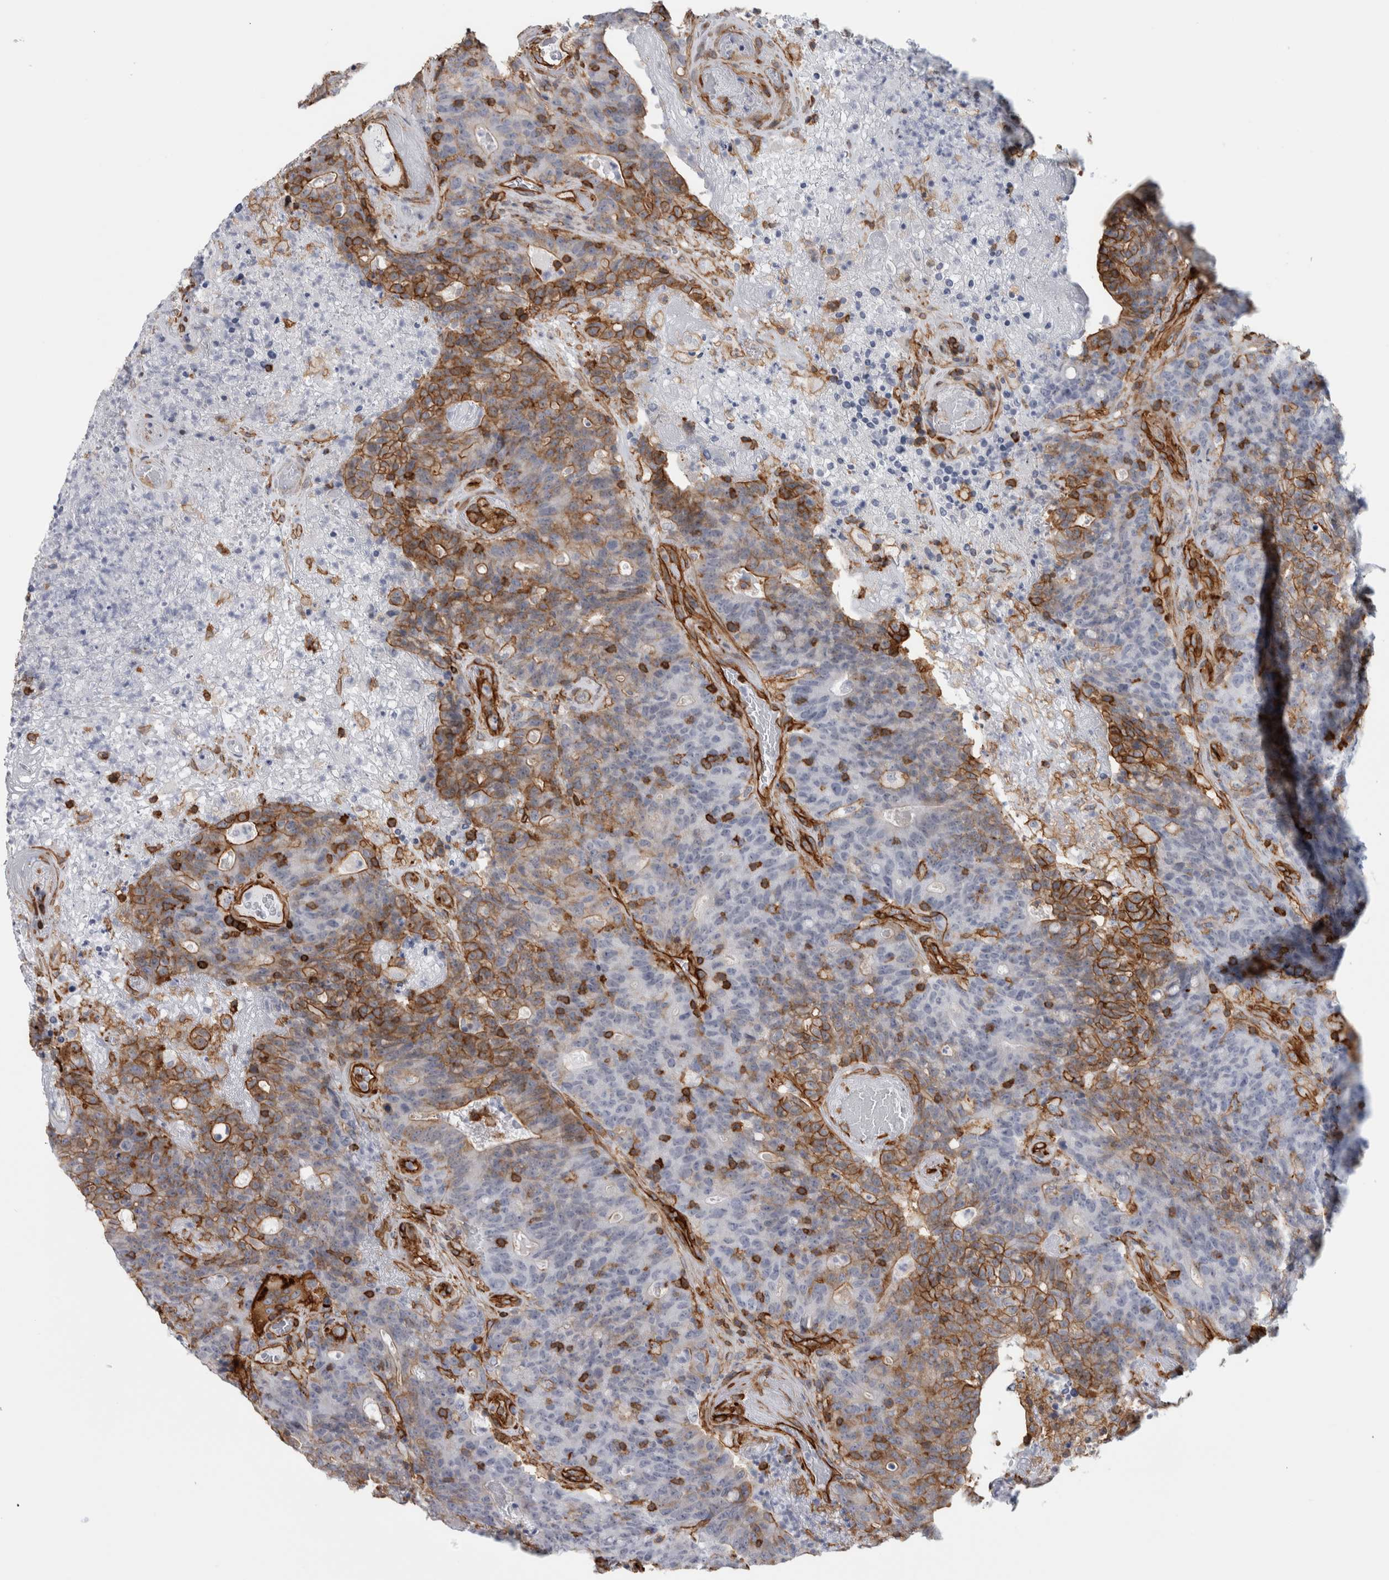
{"staining": {"intensity": "moderate", "quantity": "25%-75%", "location": "cytoplasmic/membranous"}, "tissue": "colorectal cancer", "cell_type": "Tumor cells", "image_type": "cancer", "snomed": [{"axis": "morphology", "description": "Normal tissue, NOS"}, {"axis": "morphology", "description": "Adenocarcinoma, NOS"}, {"axis": "topography", "description": "Colon"}], "caption": "Colorectal cancer was stained to show a protein in brown. There is medium levels of moderate cytoplasmic/membranous expression in approximately 25%-75% of tumor cells.", "gene": "AHNAK", "patient": {"sex": "female", "age": 75}}